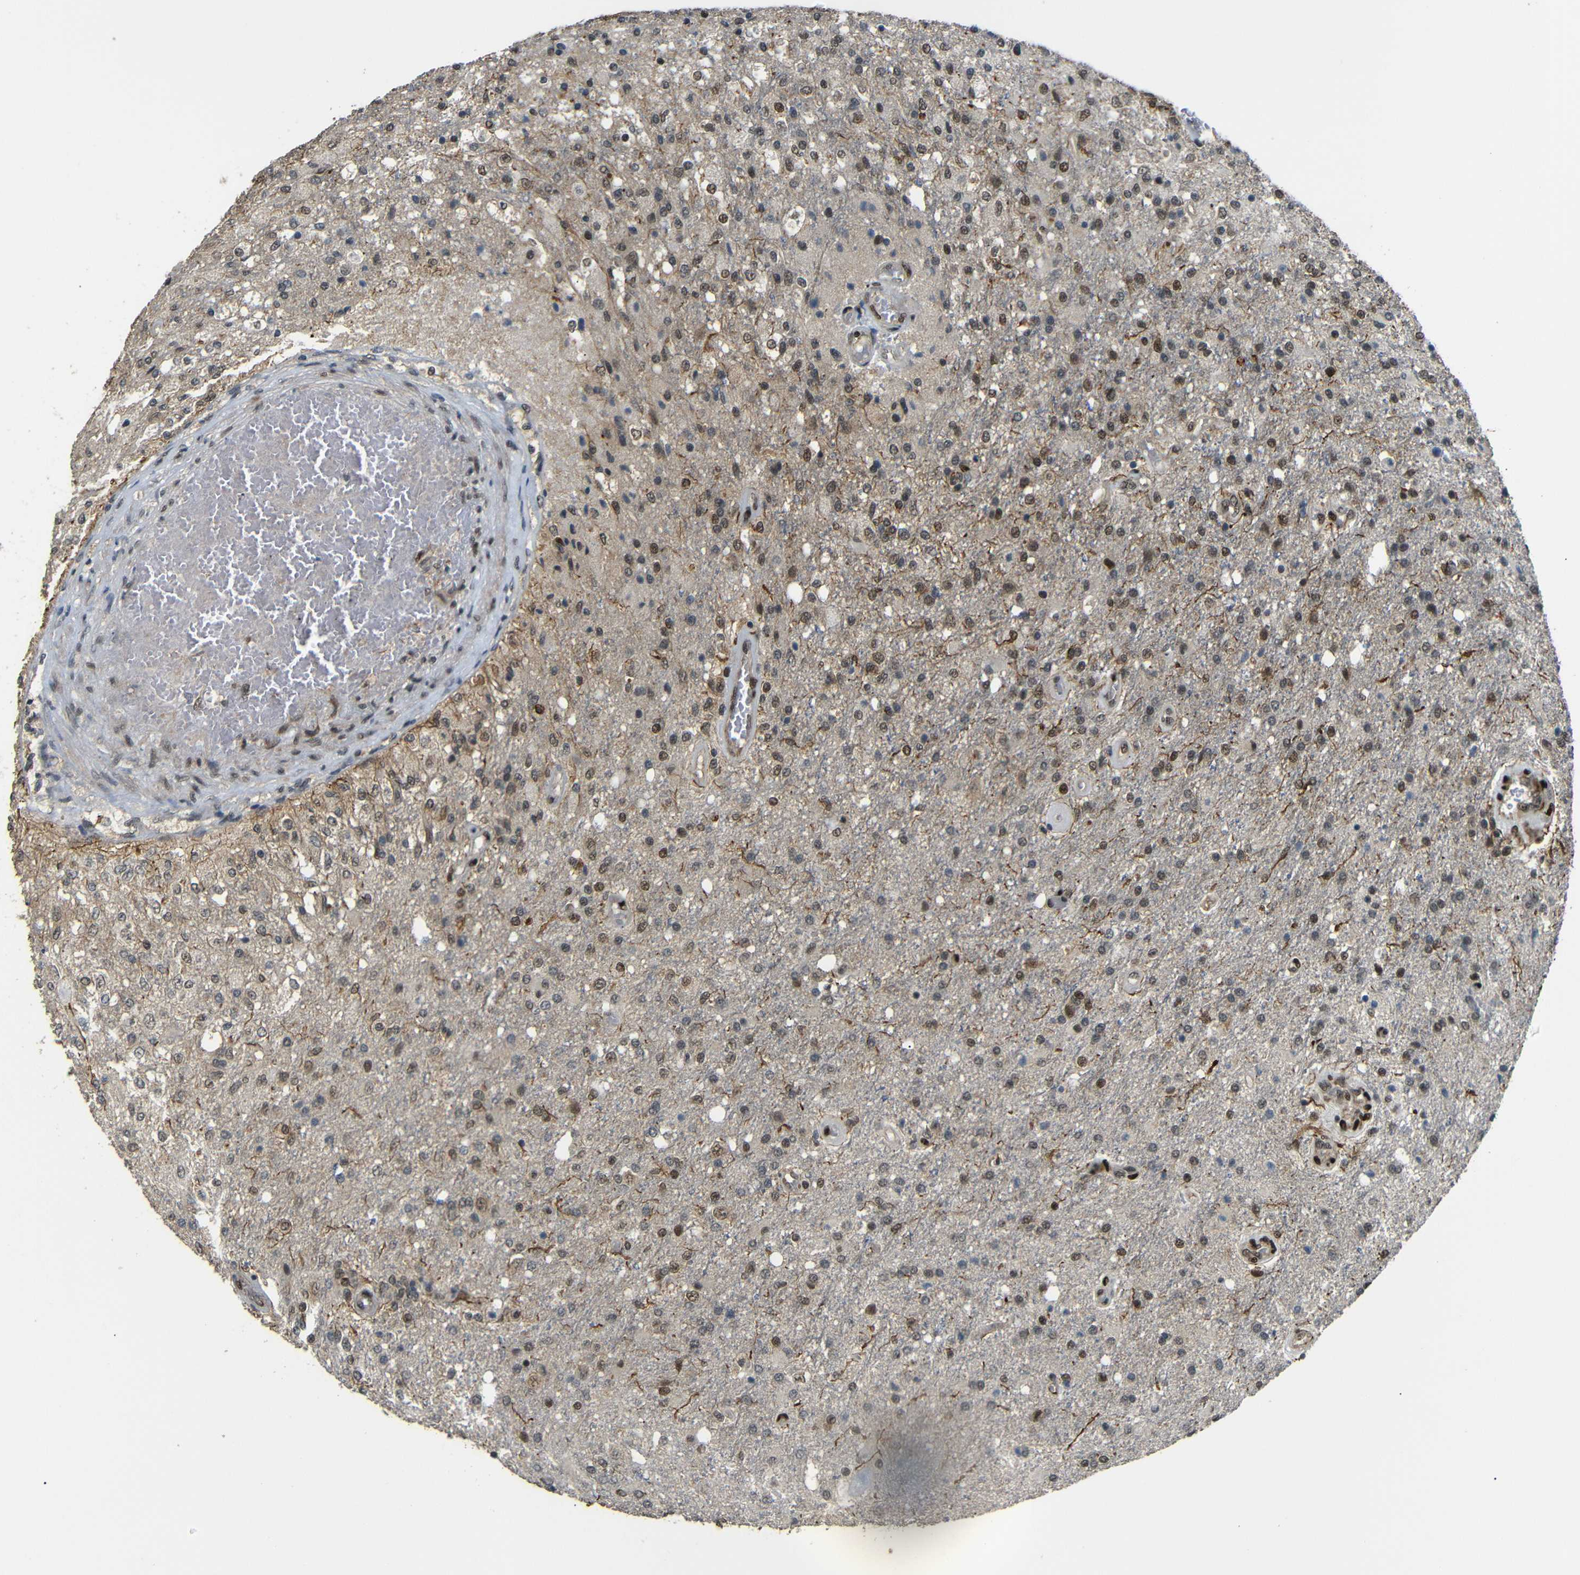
{"staining": {"intensity": "moderate", "quantity": ">75%", "location": "nuclear"}, "tissue": "glioma", "cell_type": "Tumor cells", "image_type": "cancer", "snomed": [{"axis": "morphology", "description": "Normal tissue, NOS"}, {"axis": "morphology", "description": "Glioma, malignant, High grade"}, {"axis": "topography", "description": "Cerebral cortex"}], "caption": "Protein expression analysis of glioma reveals moderate nuclear expression in about >75% of tumor cells. The staining was performed using DAB to visualize the protein expression in brown, while the nuclei were stained in blue with hematoxylin (Magnification: 20x).", "gene": "TBX2", "patient": {"sex": "male", "age": 77}}